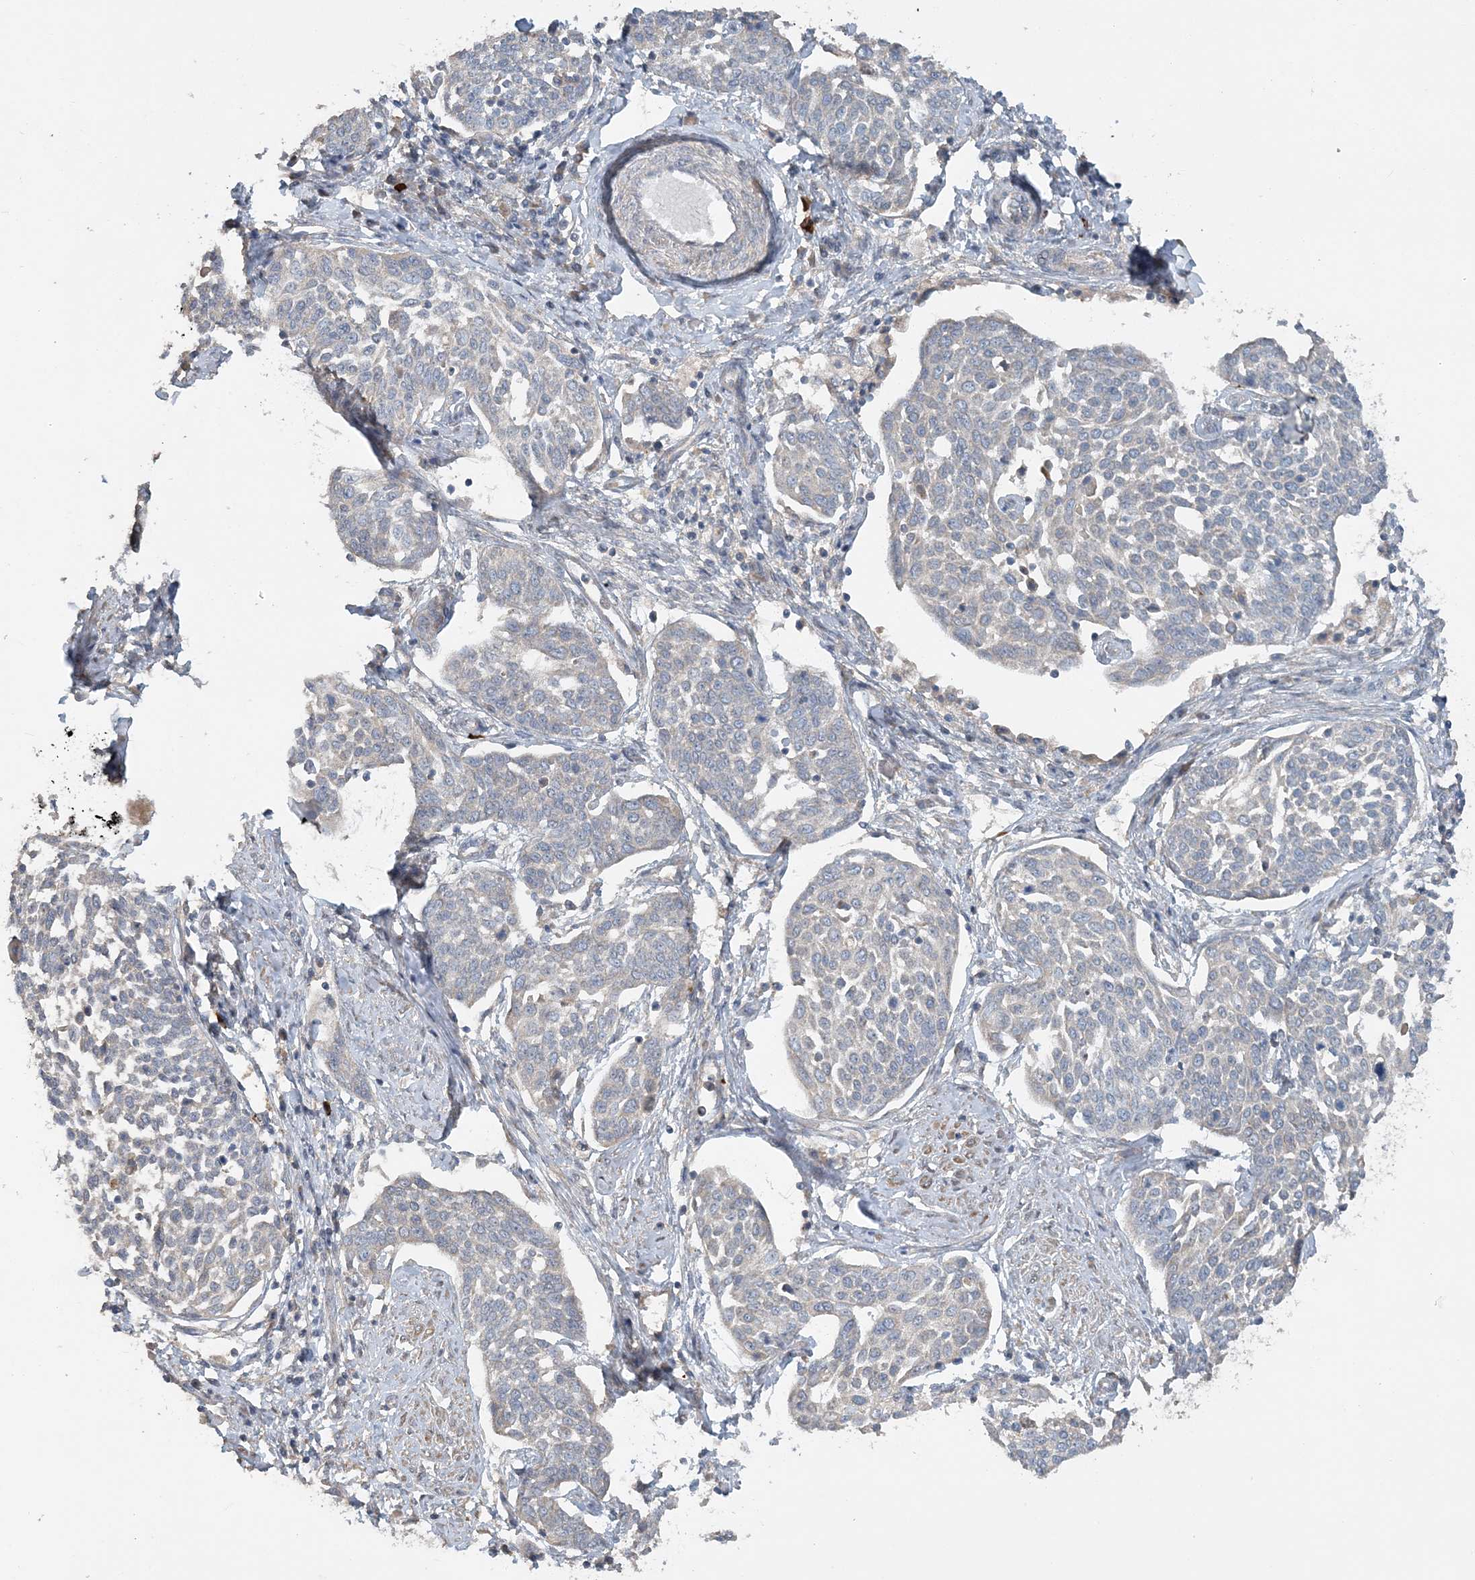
{"staining": {"intensity": "negative", "quantity": "none", "location": "none"}, "tissue": "cervical cancer", "cell_type": "Tumor cells", "image_type": "cancer", "snomed": [{"axis": "morphology", "description": "Squamous cell carcinoma, NOS"}, {"axis": "topography", "description": "Cervix"}], "caption": "High magnification brightfield microscopy of cervical cancer (squamous cell carcinoma) stained with DAB (3,3'-diaminobenzidine) (brown) and counterstained with hematoxylin (blue): tumor cells show no significant positivity.", "gene": "SLC4A10", "patient": {"sex": "female", "age": 34}}